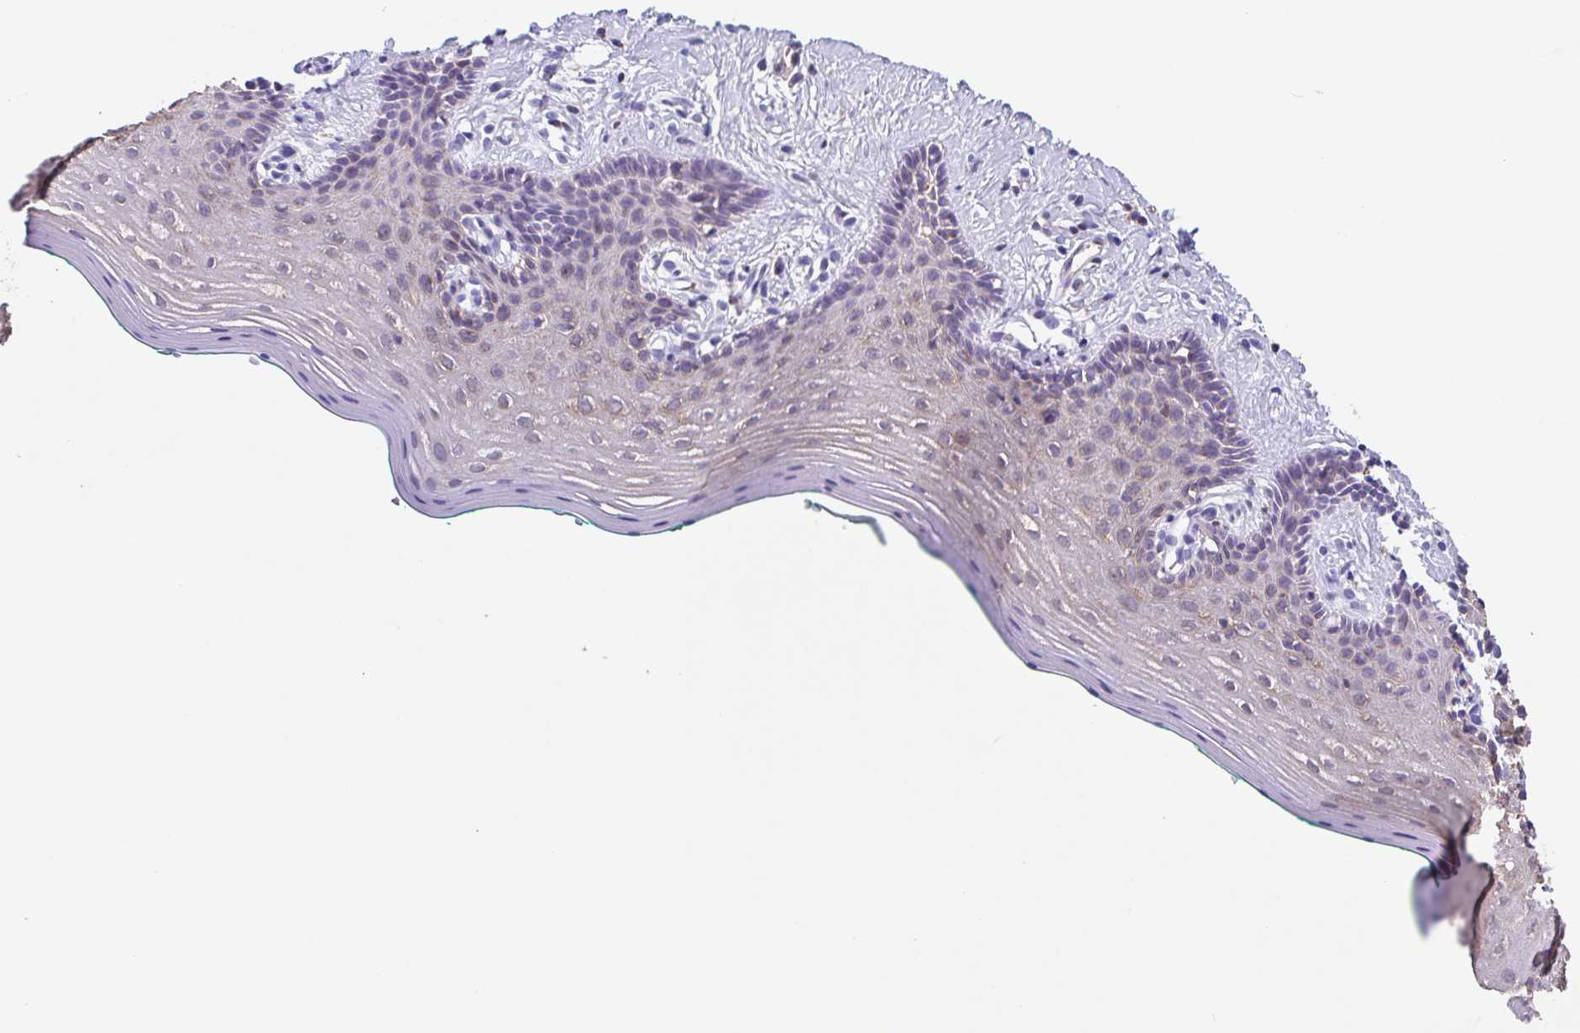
{"staining": {"intensity": "weak", "quantity": "25%-75%", "location": "cytoplasmic/membranous"}, "tissue": "vagina", "cell_type": "Squamous epithelial cells", "image_type": "normal", "snomed": [{"axis": "morphology", "description": "Normal tissue, NOS"}, {"axis": "topography", "description": "Vagina"}], "caption": "Vagina stained with DAB IHC reveals low levels of weak cytoplasmic/membranous staining in approximately 25%-75% of squamous epithelial cells.", "gene": "TPD52", "patient": {"sex": "female", "age": 42}}